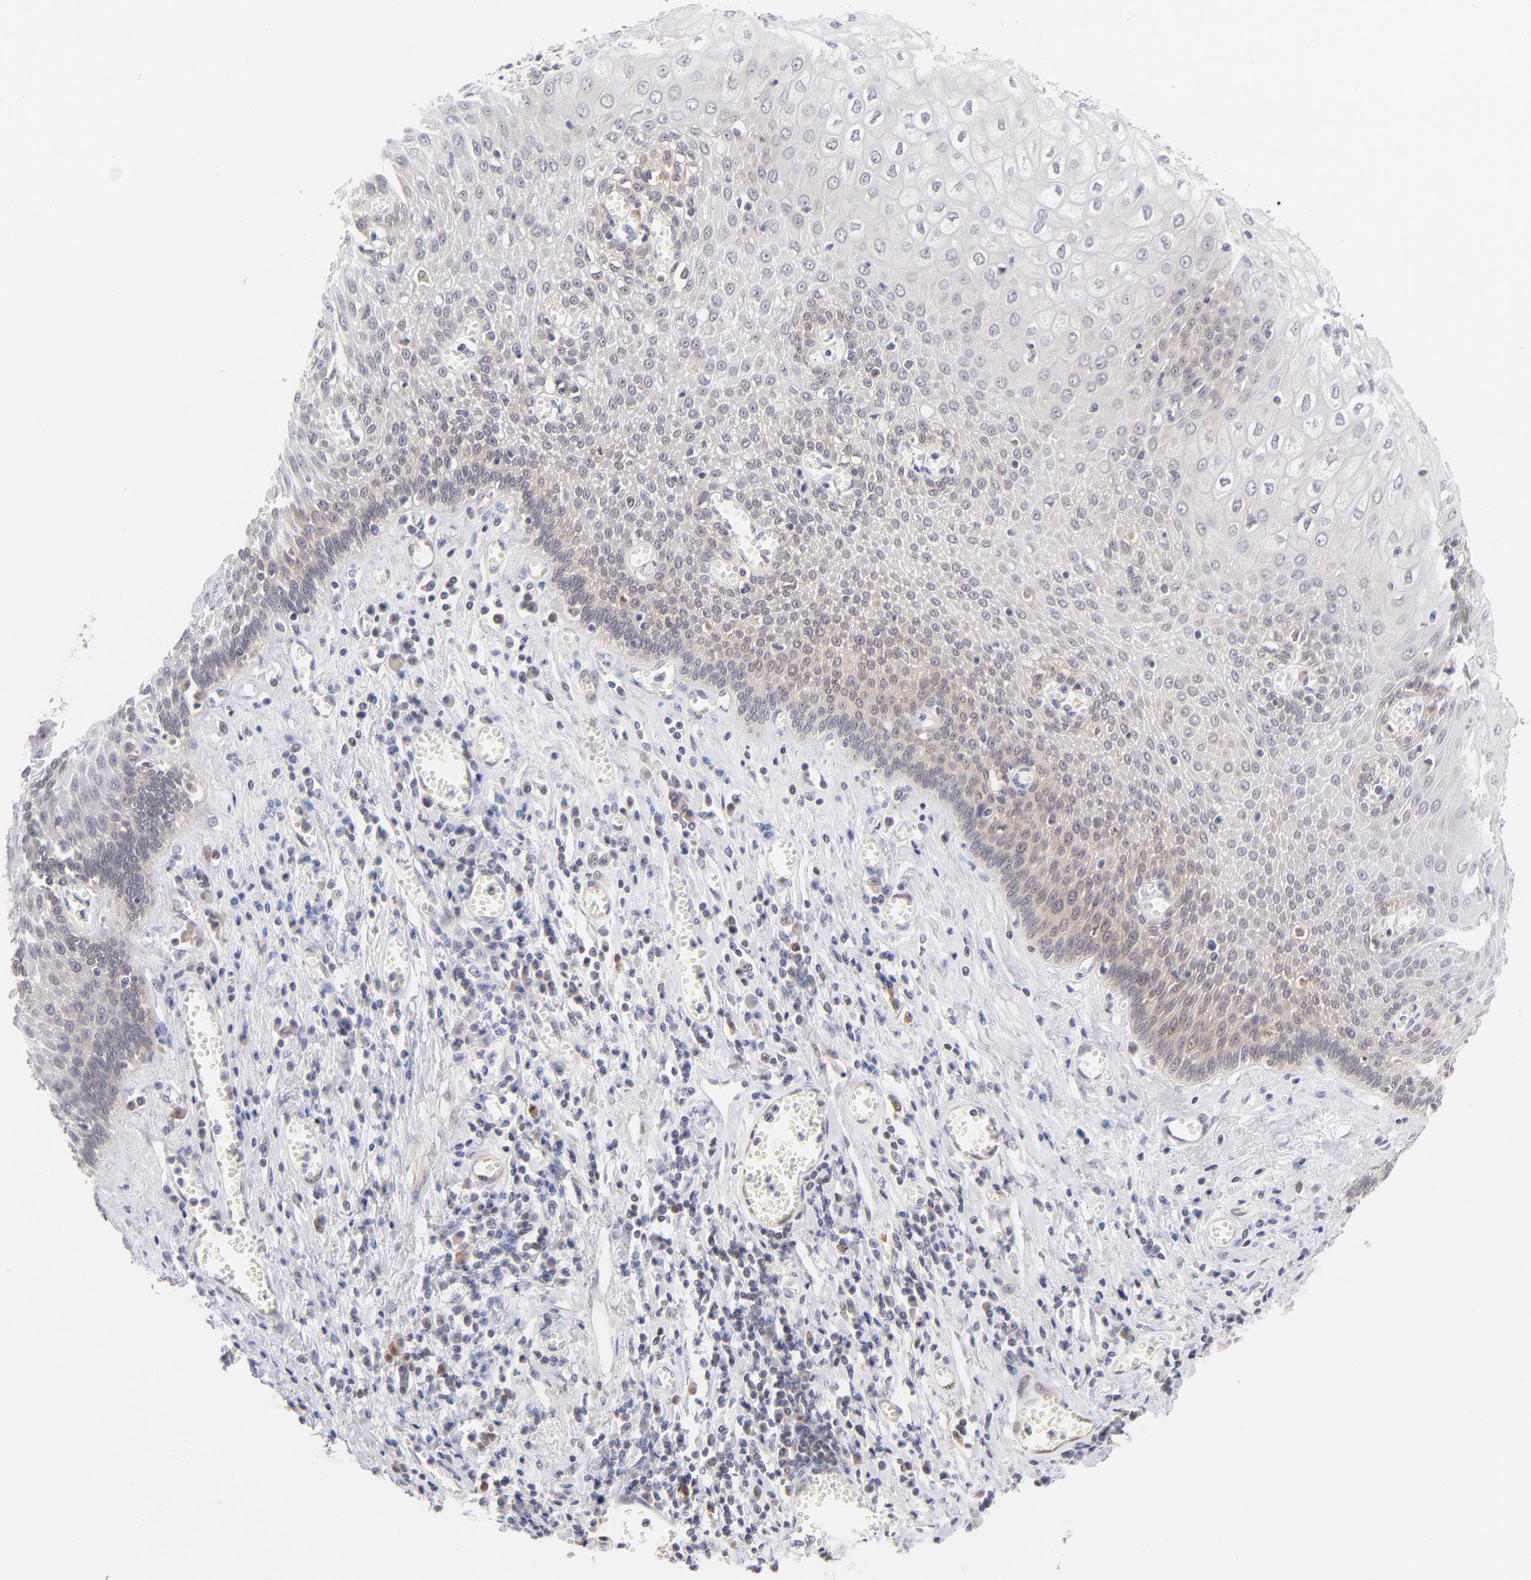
{"staining": {"intensity": "weak", "quantity": "<25%", "location": "cytoplasmic/membranous"}, "tissue": "esophagus", "cell_type": "Squamous epithelial cells", "image_type": "normal", "snomed": [{"axis": "morphology", "description": "Normal tissue, NOS"}, {"axis": "morphology", "description": "Squamous cell carcinoma, NOS"}, {"axis": "topography", "description": "Esophagus"}], "caption": "This image is of normal esophagus stained with IHC to label a protein in brown with the nuclei are counter-stained blue. There is no expression in squamous epithelial cells.", "gene": "CASP6", "patient": {"sex": "male", "age": 65}}